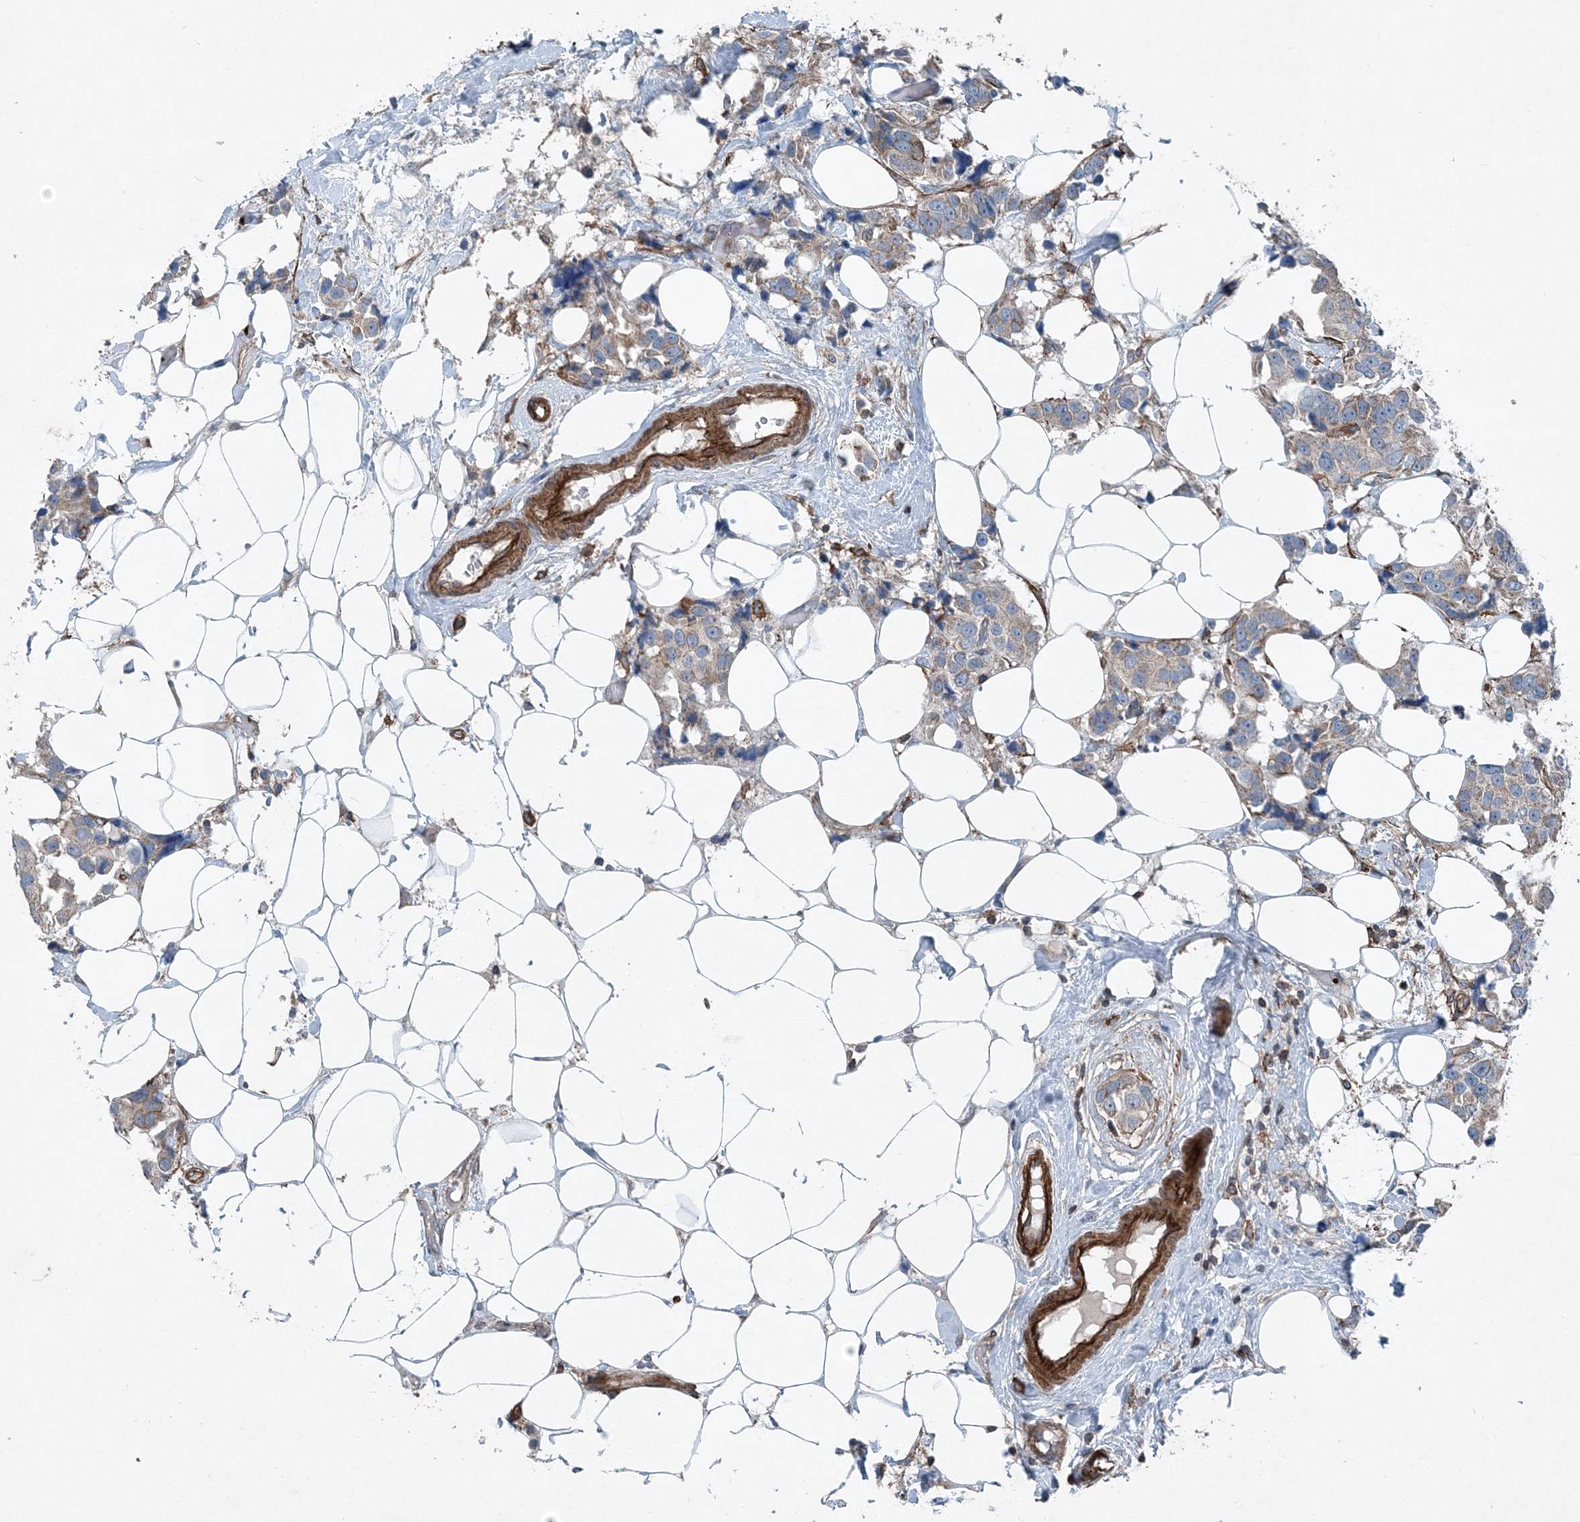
{"staining": {"intensity": "weak", "quantity": "25%-75%", "location": "cytoplasmic/membranous"}, "tissue": "breast cancer", "cell_type": "Tumor cells", "image_type": "cancer", "snomed": [{"axis": "morphology", "description": "Normal tissue, NOS"}, {"axis": "morphology", "description": "Duct carcinoma"}, {"axis": "topography", "description": "Breast"}], "caption": "IHC micrograph of human breast cancer stained for a protein (brown), which exhibits low levels of weak cytoplasmic/membranous positivity in about 25%-75% of tumor cells.", "gene": "DGUOK", "patient": {"sex": "female", "age": 39}}